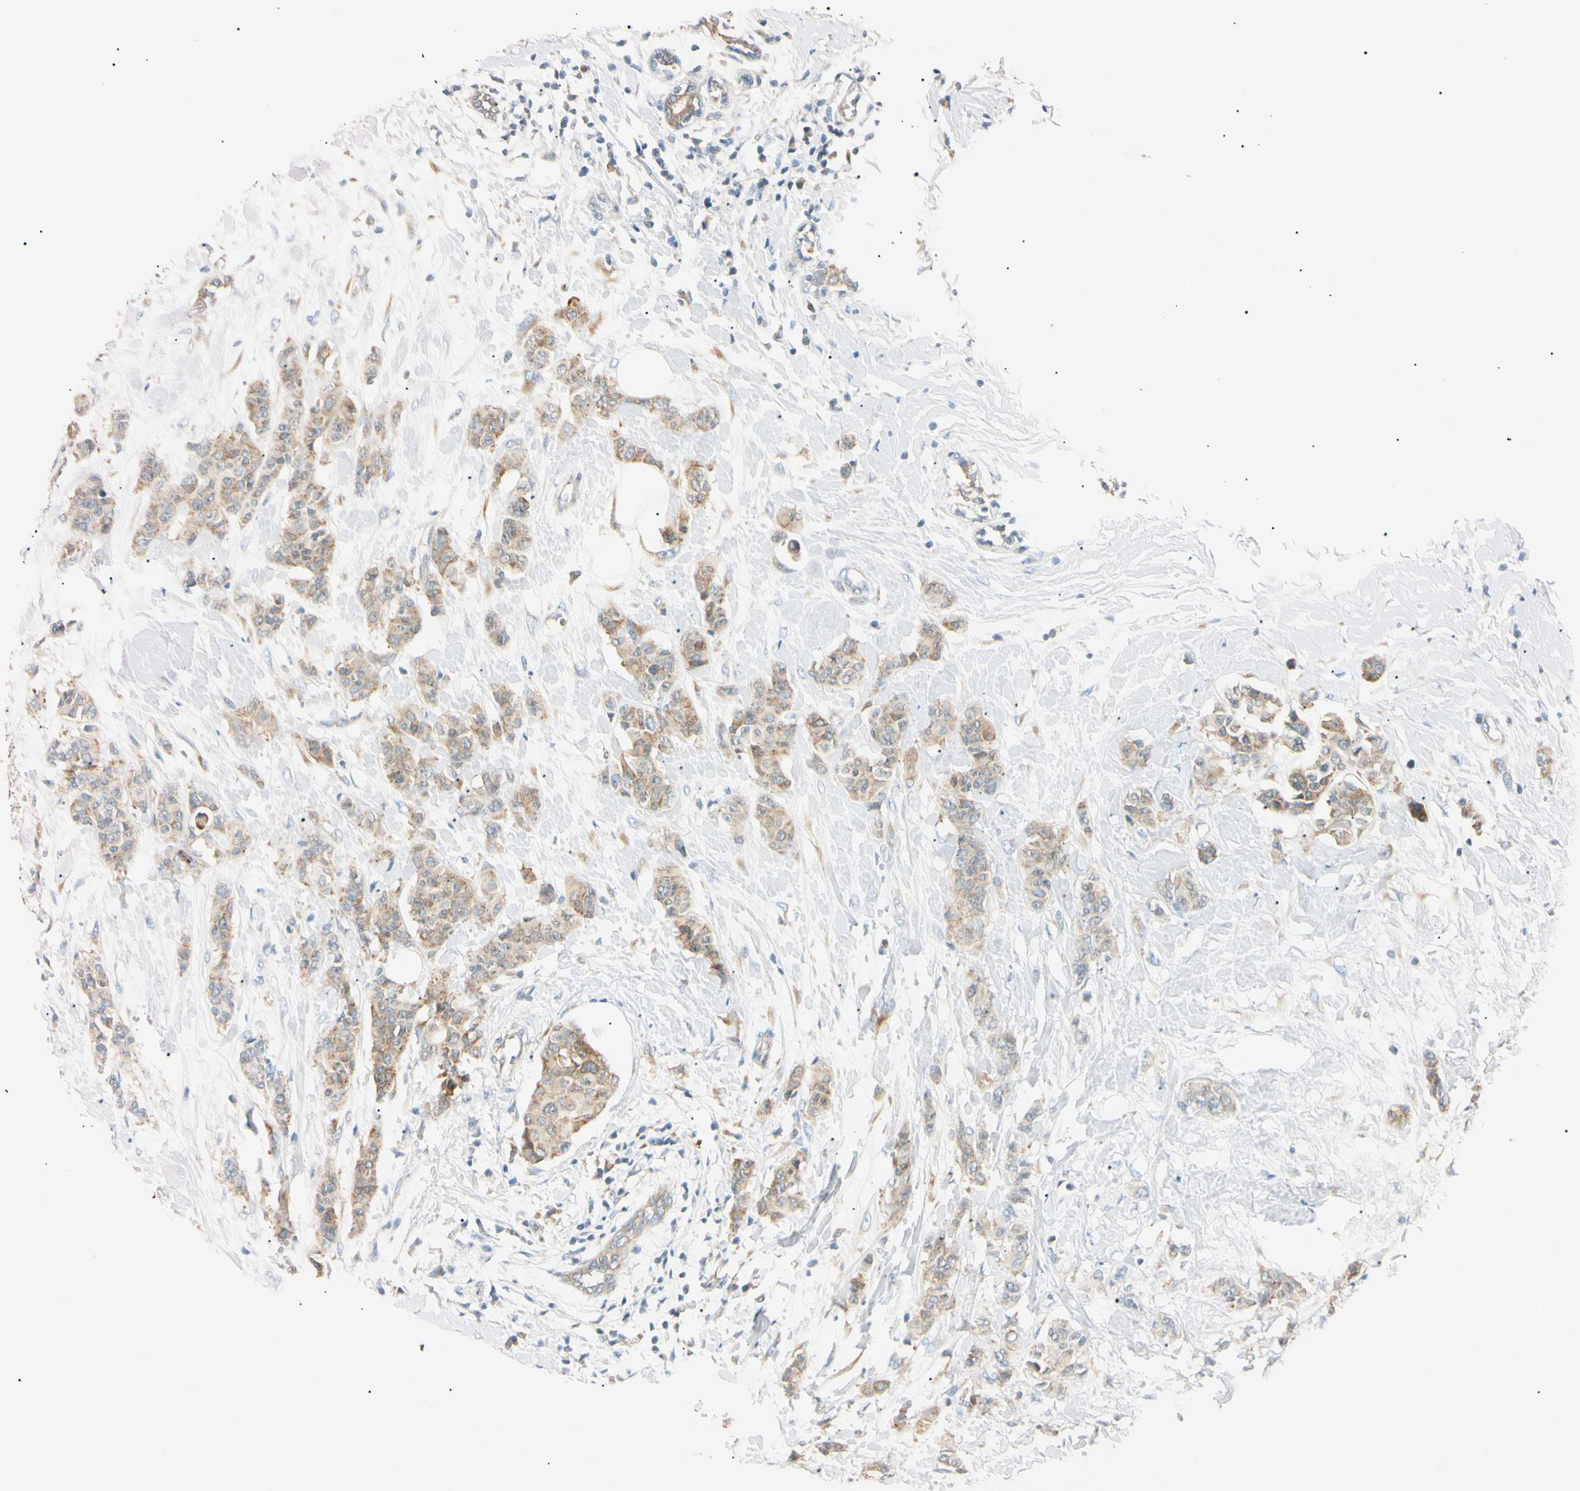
{"staining": {"intensity": "moderate", "quantity": ">75%", "location": "cytoplasmic/membranous"}, "tissue": "breast cancer", "cell_type": "Tumor cells", "image_type": "cancer", "snomed": [{"axis": "morphology", "description": "Normal tissue, NOS"}, {"axis": "morphology", "description": "Duct carcinoma"}, {"axis": "topography", "description": "Breast"}], "caption": "An image of breast cancer (invasive ductal carcinoma) stained for a protein demonstrates moderate cytoplasmic/membranous brown staining in tumor cells.", "gene": "DNAJB12", "patient": {"sex": "female", "age": 40}}